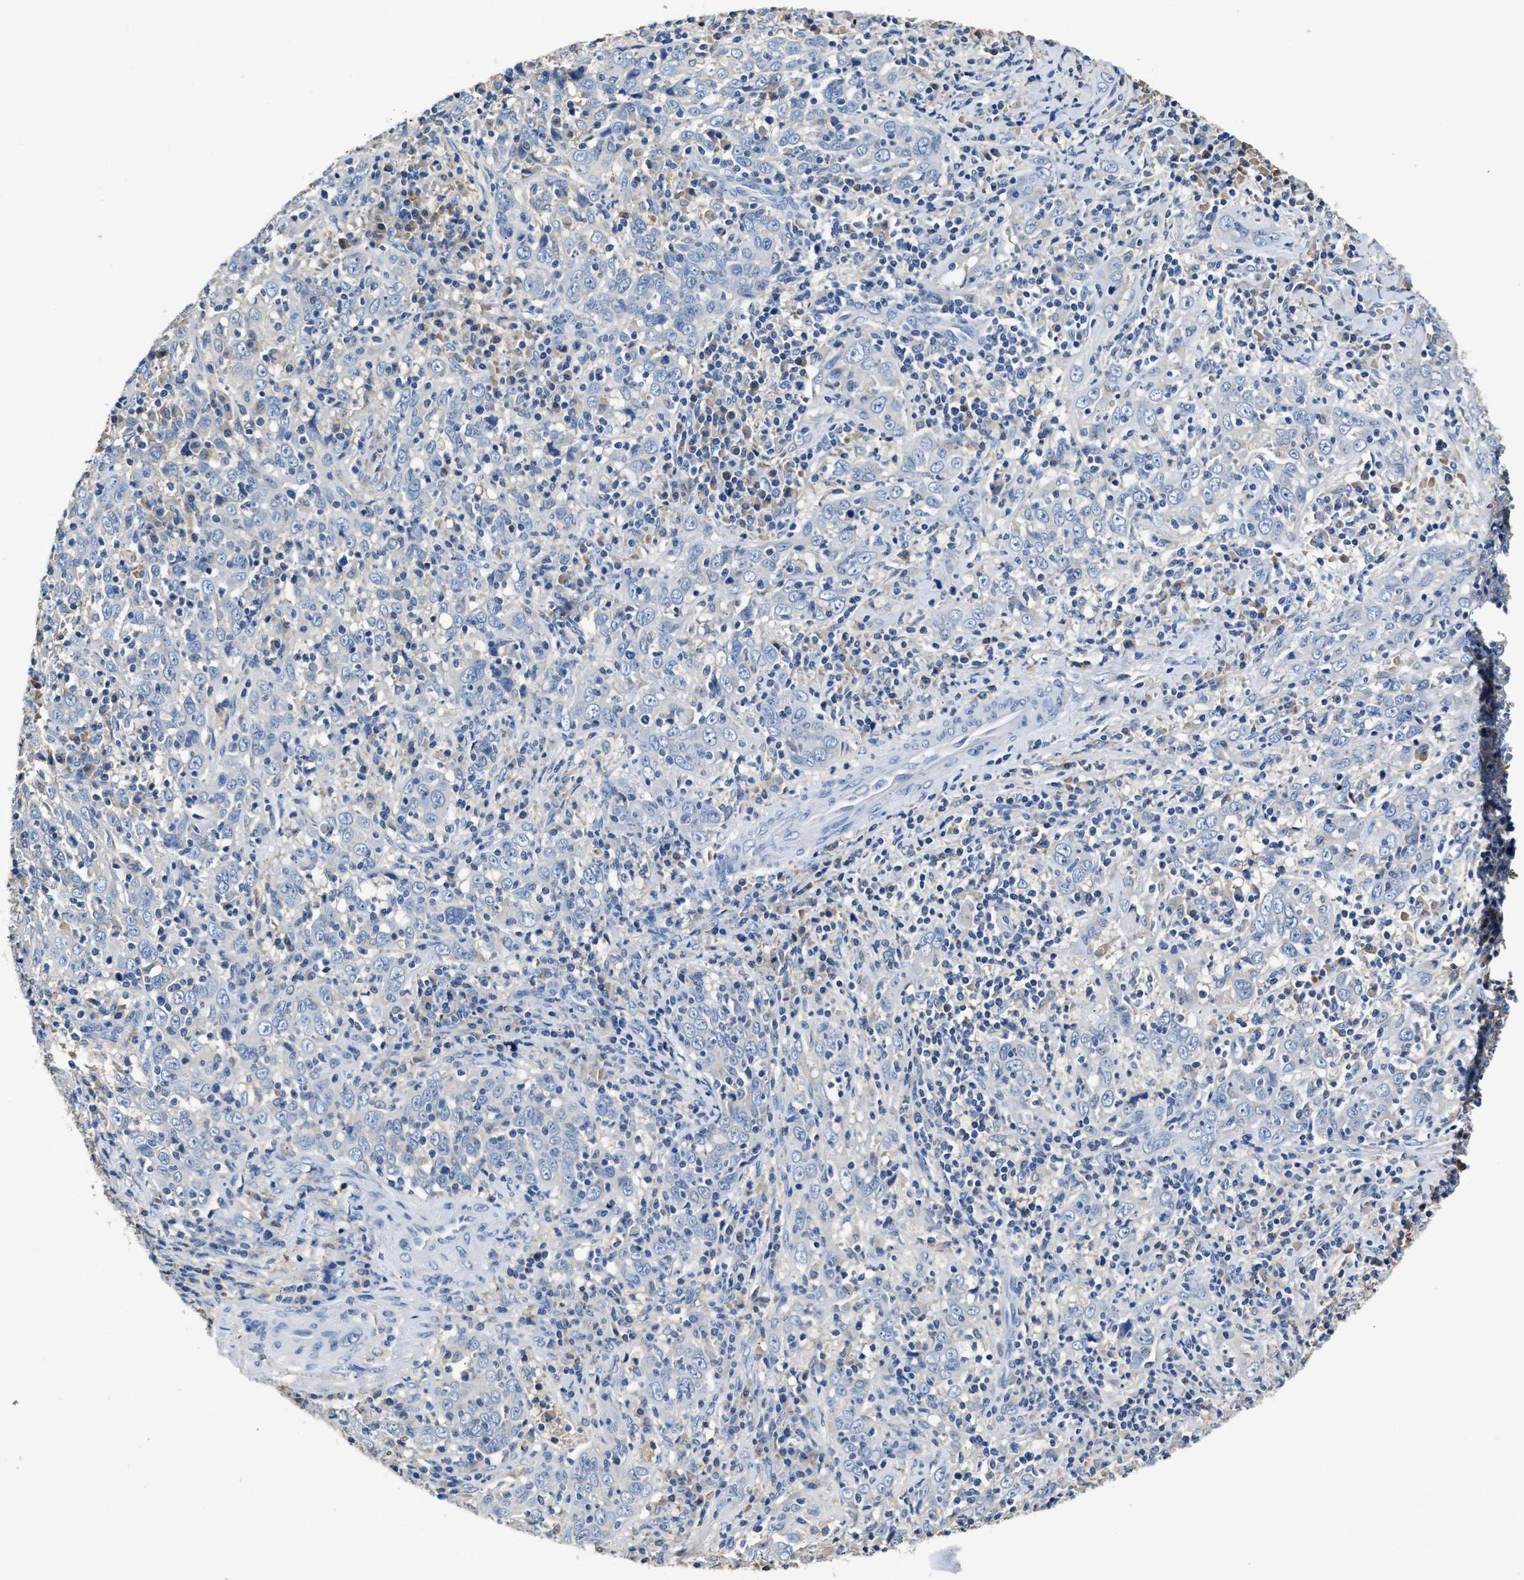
{"staining": {"intensity": "negative", "quantity": "none", "location": "none"}, "tissue": "cervical cancer", "cell_type": "Tumor cells", "image_type": "cancer", "snomed": [{"axis": "morphology", "description": "Squamous cell carcinoma, NOS"}, {"axis": "topography", "description": "Cervix"}], "caption": "A micrograph of human cervical squamous cell carcinoma is negative for staining in tumor cells. Brightfield microscopy of IHC stained with DAB (brown) and hematoxylin (blue), captured at high magnification.", "gene": "SLCO2B1", "patient": {"sex": "female", "age": 46}}